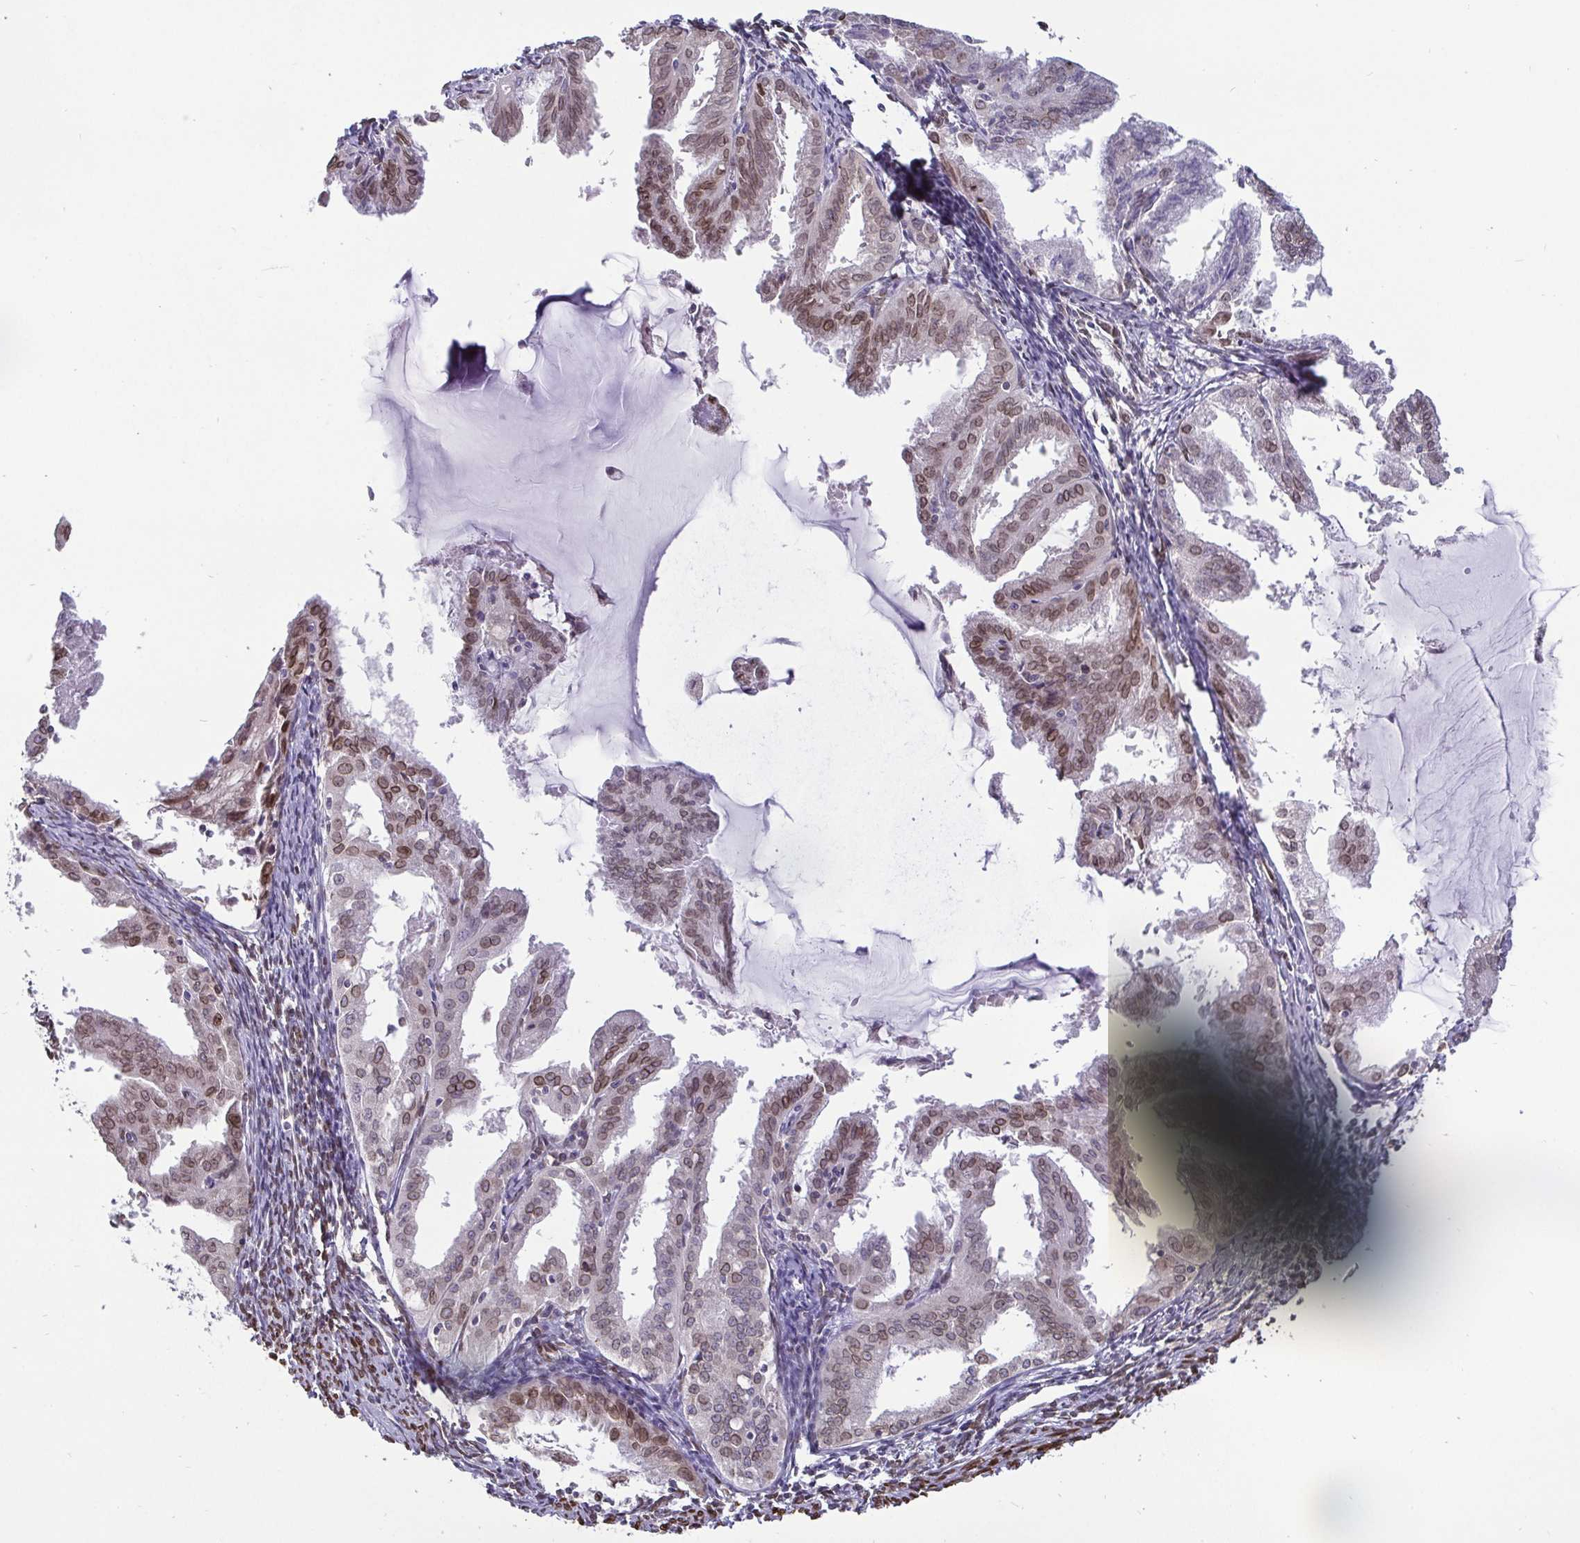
{"staining": {"intensity": "moderate", "quantity": ">75%", "location": "cytoplasmic/membranous,nuclear"}, "tissue": "endometrial cancer", "cell_type": "Tumor cells", "image_type": "cancer", "snomed": [{"axis": "morphology", "description": "Adenocarcinoma, NOS"}, {"axis": "topography", "description": "Endometrium"}], "caption": "A micrograph of endometrial adenocarcinoma stained for a protein reveals moderate cytoplasmic/membranous and nuclear brown staining in tumor cells. (Brightfield microscopy of DAB IHC at high magnification).", "gene": "EMD", "patient": {"sex": "female", "age": 70}}